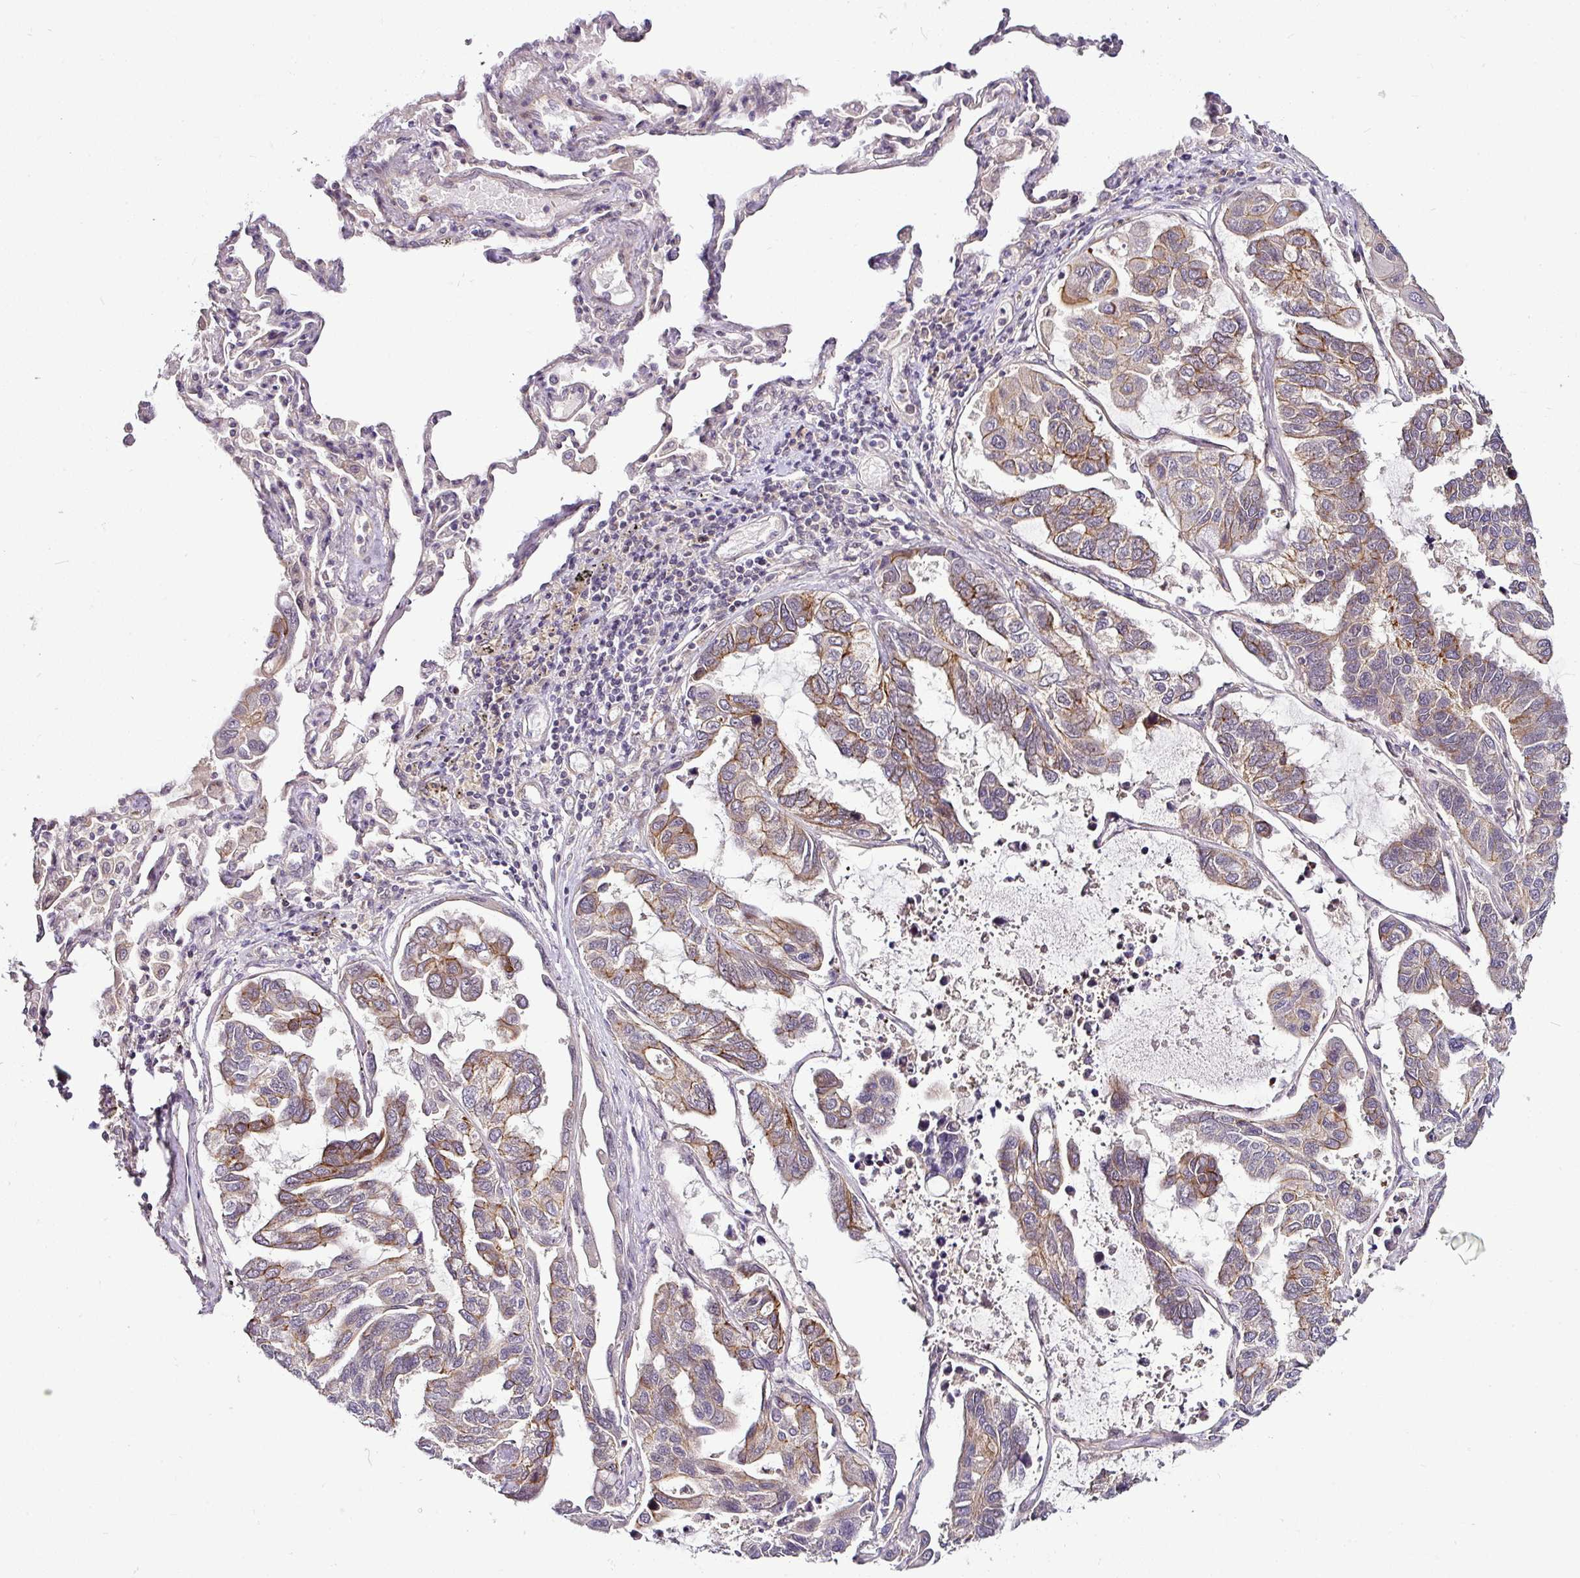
{"staining": {"intensity": "moderate", "quantity": ">75%", "location": "cytoplasmic/membranous"}, "tissue": "lung cancer", "cell_type": "Tumor cells", "image_type": "cancer", "snomed": [{"axis": "morphology", "description": "Adenocarcinoma, NOS"}, {"axis": "topography", "description": "Lung"}], "caption": "IHC staining of lung cancer, which reveals medium levels of moderate cytoplasmic/membranous expression in approximately >75% of tumor cells indicating moderate cytoplasmic/membranous protein positivity. The staining was performed using DAB (3,3'-diaminobenzidine) (brown) for protein detection and nuclei were counterstained in hematoxylin (blue).", "gene": "DCAF13", "patient": {"sex": "male", "age": 64}}